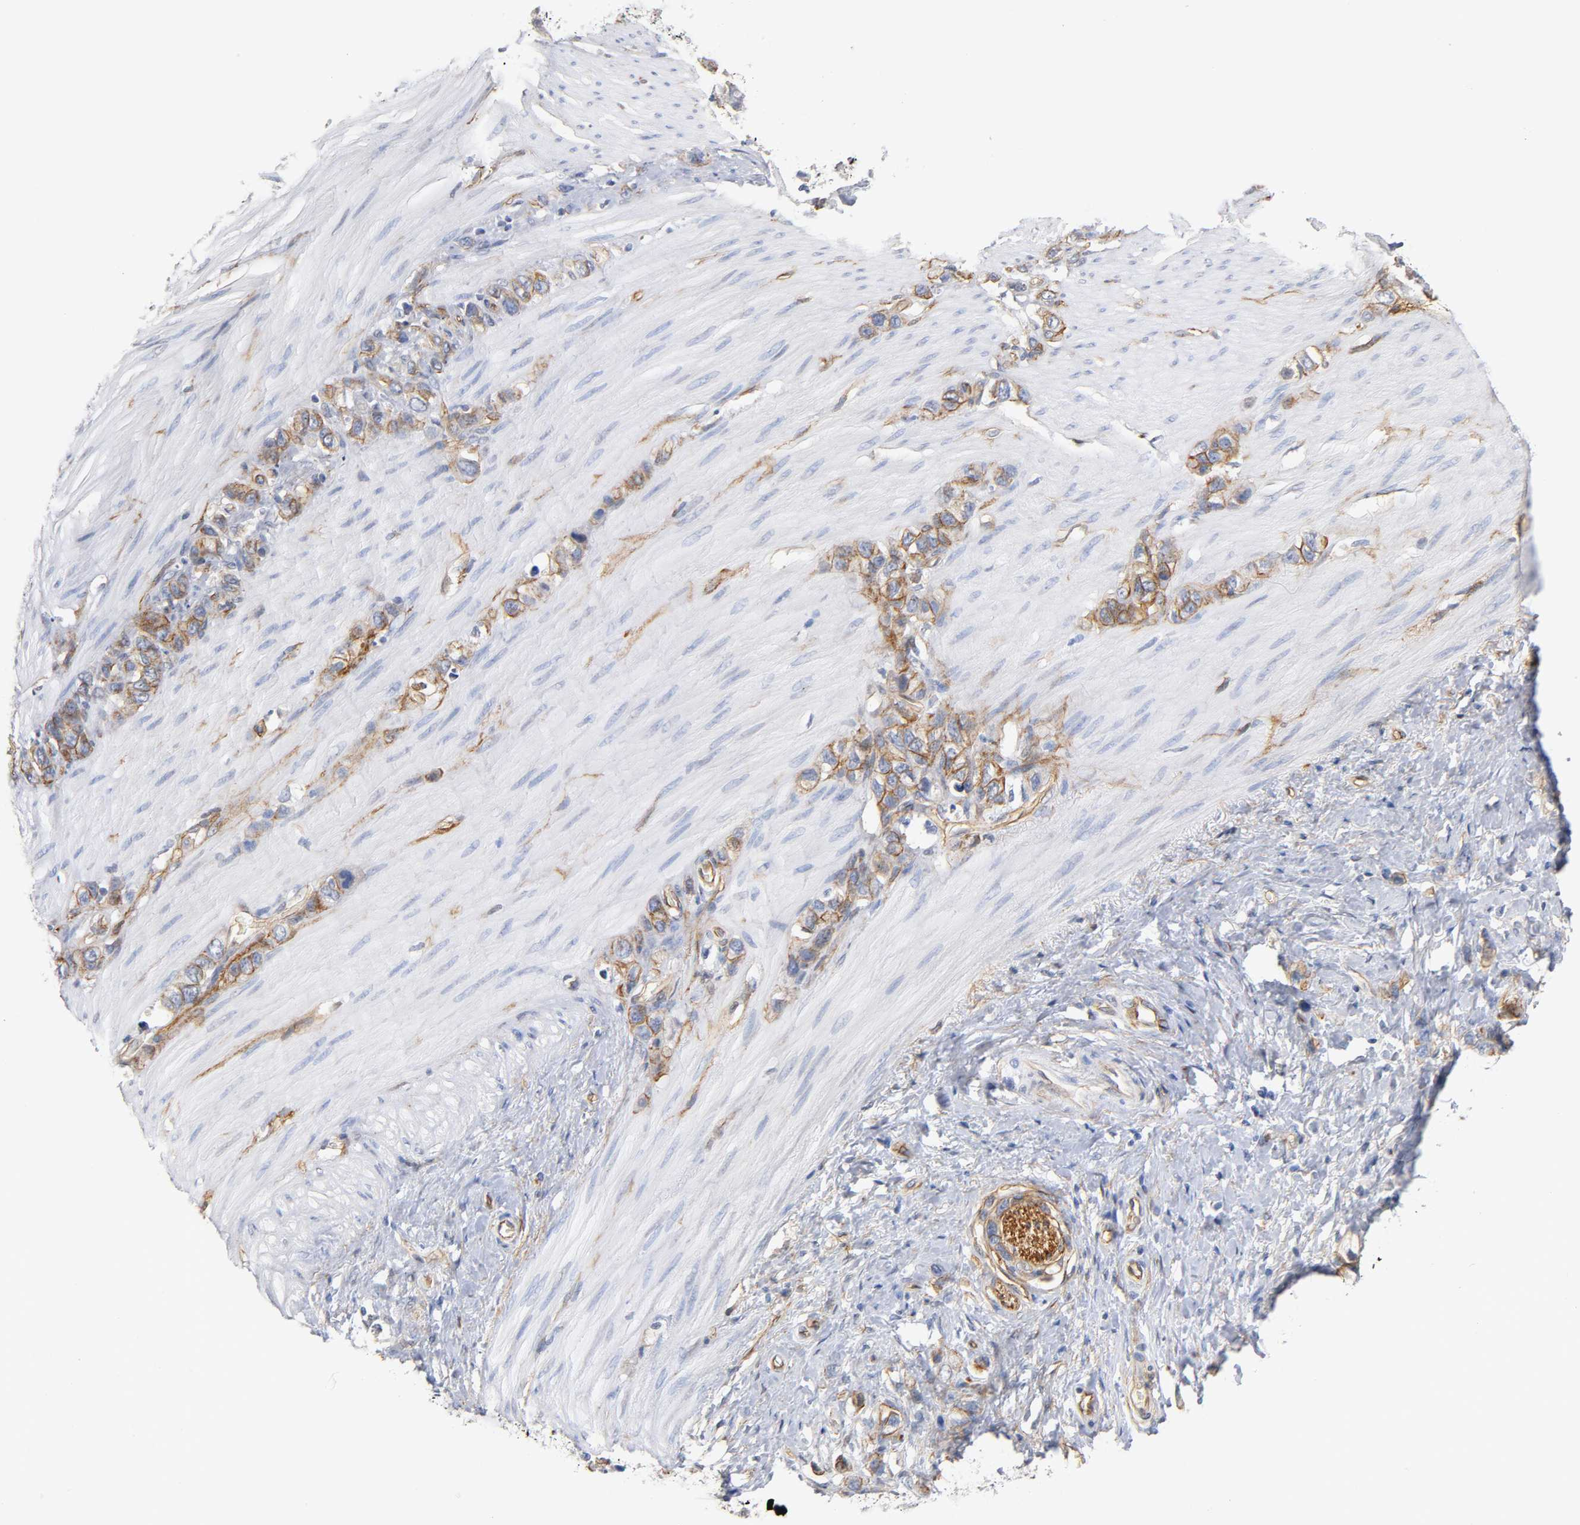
{"staining": {"intensity": "moderate", "quantity": ">75%", "location": "cytoplasmic/membranous"}, "tissue": "stomach cancer", "cell_type": "Tumor cells", "image_type": "cancer", "snomed": [{"axis": "morphology", "description": "Normal tissue, NOS"}, {"axis": "morphology", "description": "Adenocarcinoma, NOS"}, {"axis": "morphology", "description": "Adenocarcinoma, High grade"}, {"axis": "topography", "description": "Stomach, upper"}, {"axis": "topography", "description": "Stomach"}], "caption": "A histopathology image of stomach cancer (high-grade adenocarcinoma) stained for a protein reveals moderate cytoplasmic/membranous brown staining in tumor cells. (Stains: DAB in brown, nuclei in blue, Microscopy: brightfield microscopy at high magnification).", "gene": "SPTAN1", "patient": {"sex": "female", "age": 65}}